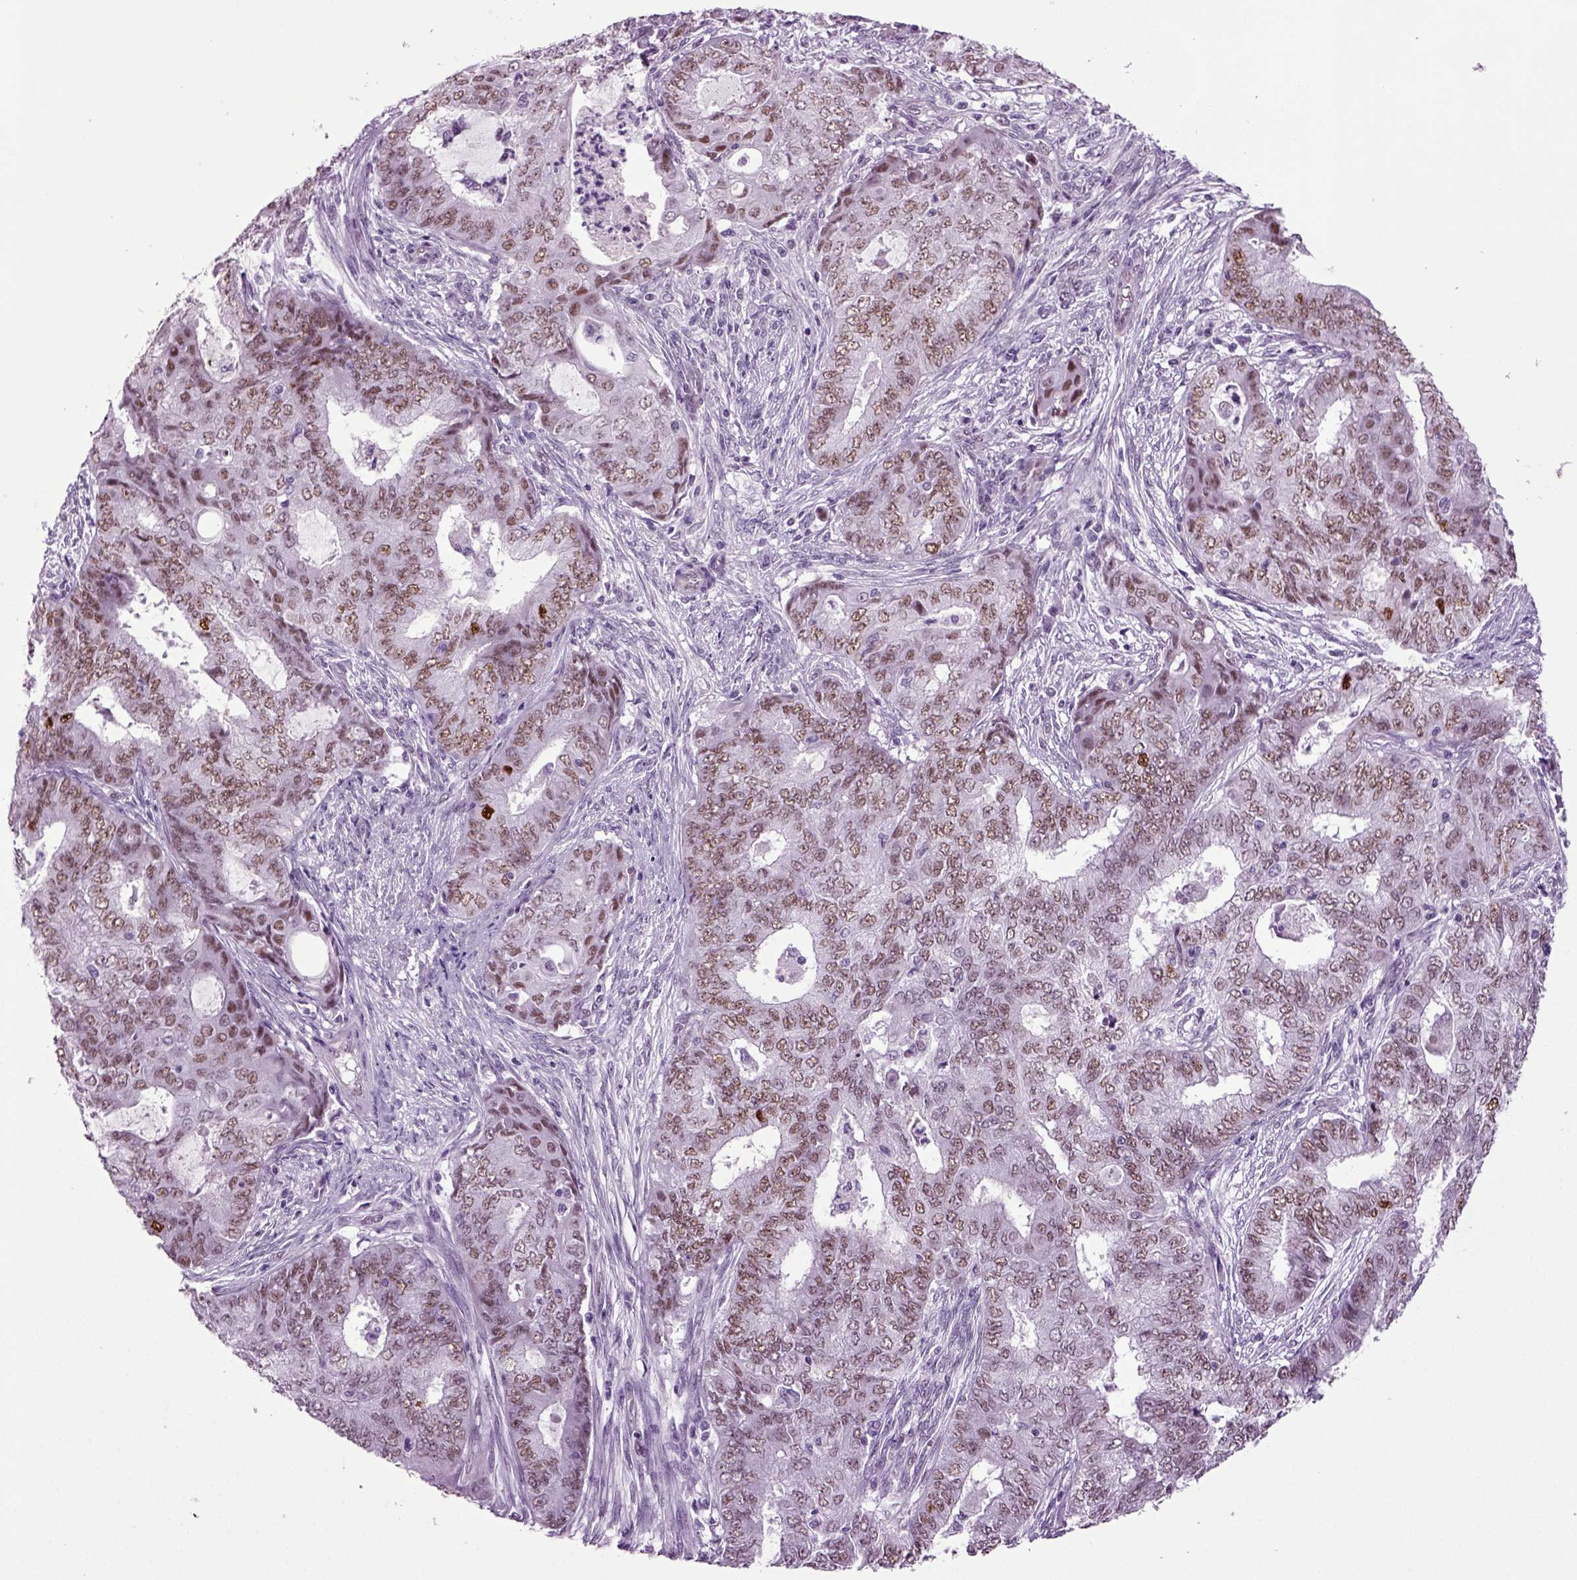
{"staining": {"intensity": "moderate", "quantity": "25%-75%", "location": "nuclear"}, "tissue": "endometrial cancer", "cell_type": "Tumor cells", "image_type": "cancer", "snomed": [{"axis": "morphology", "description": "Adenocarcinoma, NOS"}, {"axis": "topography", "description": "Endometrium"}], "caption": "A histopathology image of human endometrial cancer (adenocarcinoma) stained for a protein displays moderate nuclear brown staining in tumor cells.", "gene": "RFX3", "patient": {"sex": "female", "age": 62}}